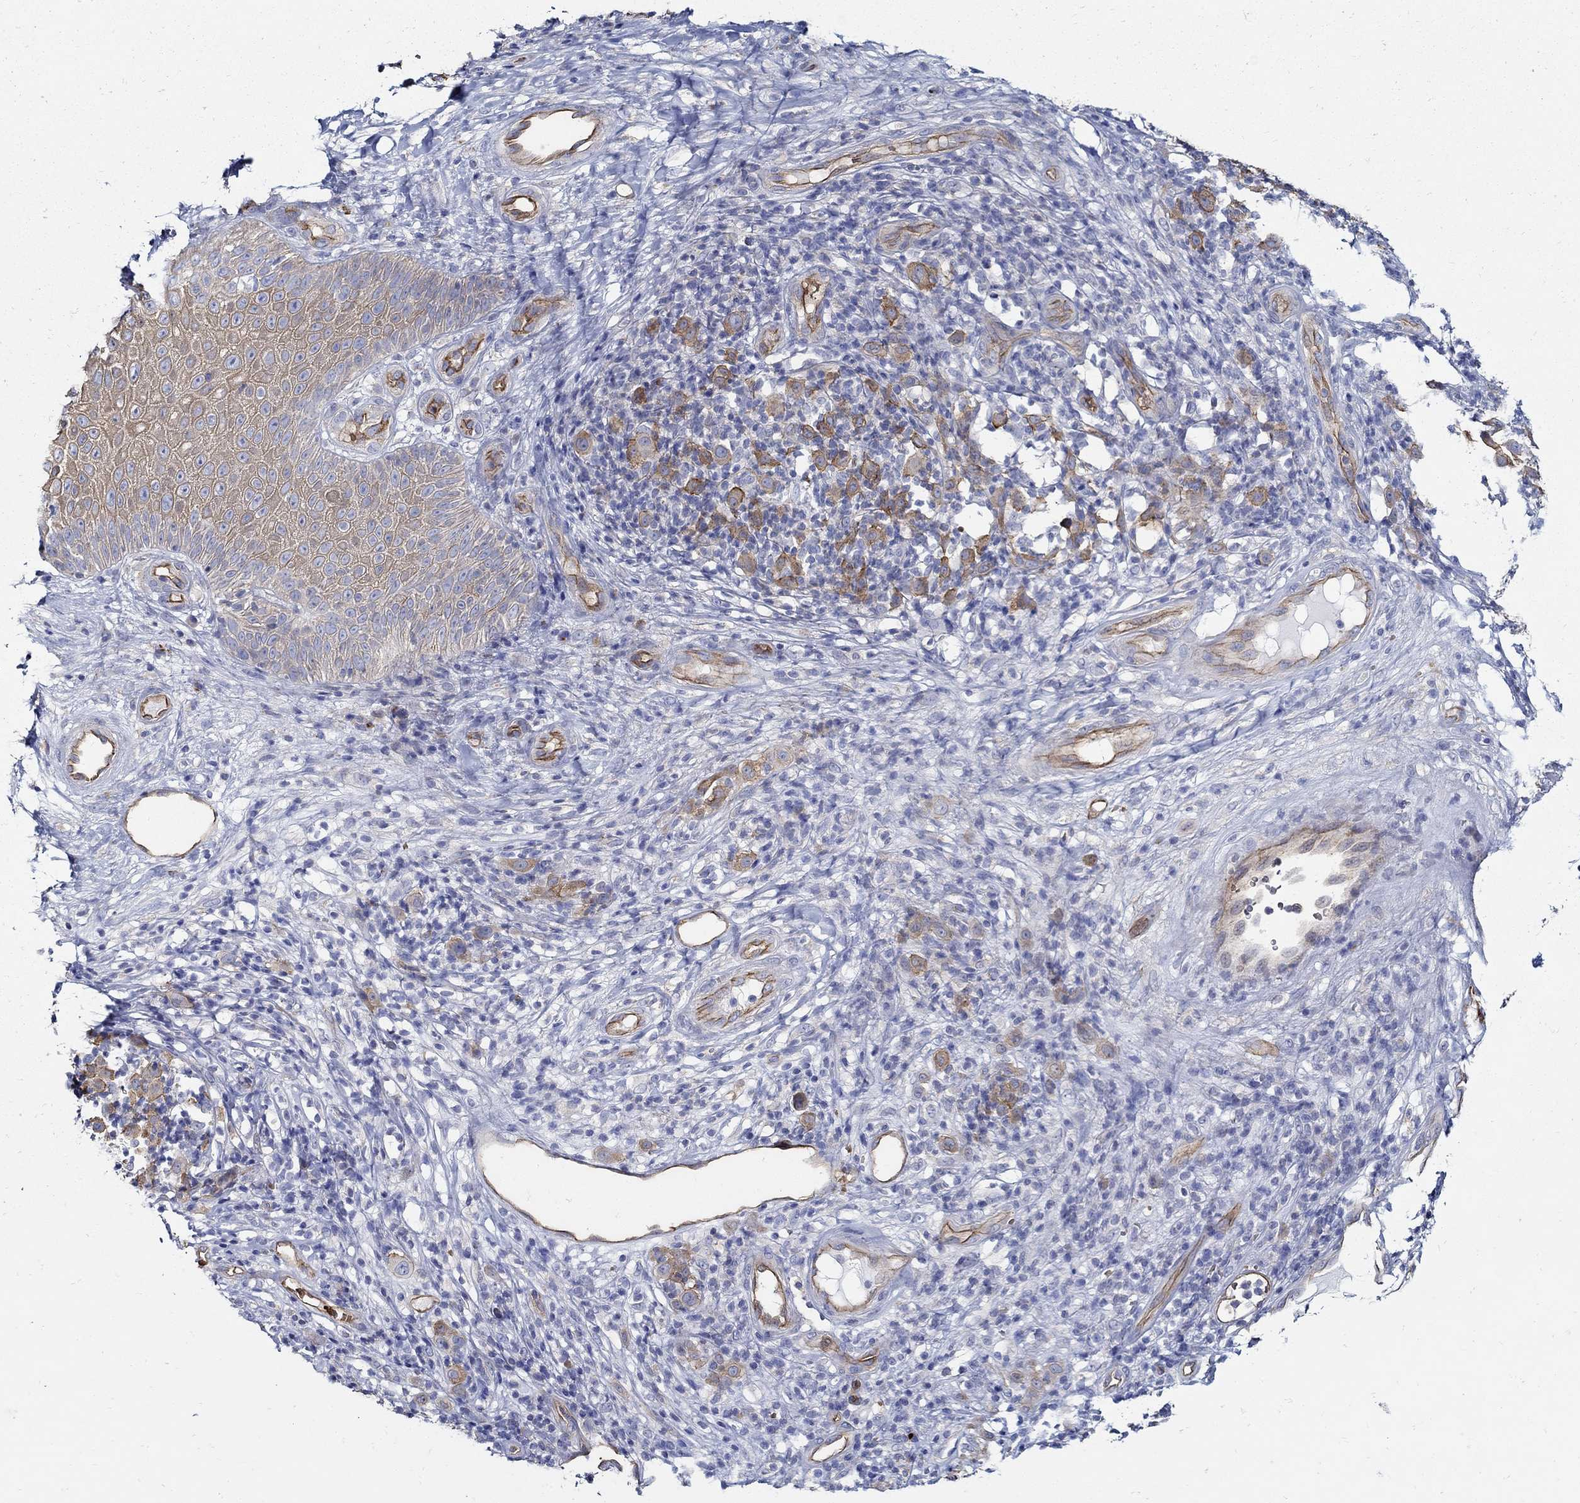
{"staining": {"intensity": "moderate", "quantity": "25%-75%", "location": "cytoplasmic/membranous"}, "tissue": "melanoma", "cell_type": "Tumor cells", "image_type": "cancer", "snomed": [{"axis": "morphology", "description": "Malignant melanoma, NOS"}, {"axis": "topography", "description": "Skin"}], "caption": "Melanoma was stained to show a protein in brown. There is medium levels of moderate cytoplasmic/membranous staining in about 25%-75% of tumor cells.", "gene": "APBB3", "patient": {"sex": "female", "age": 87}}